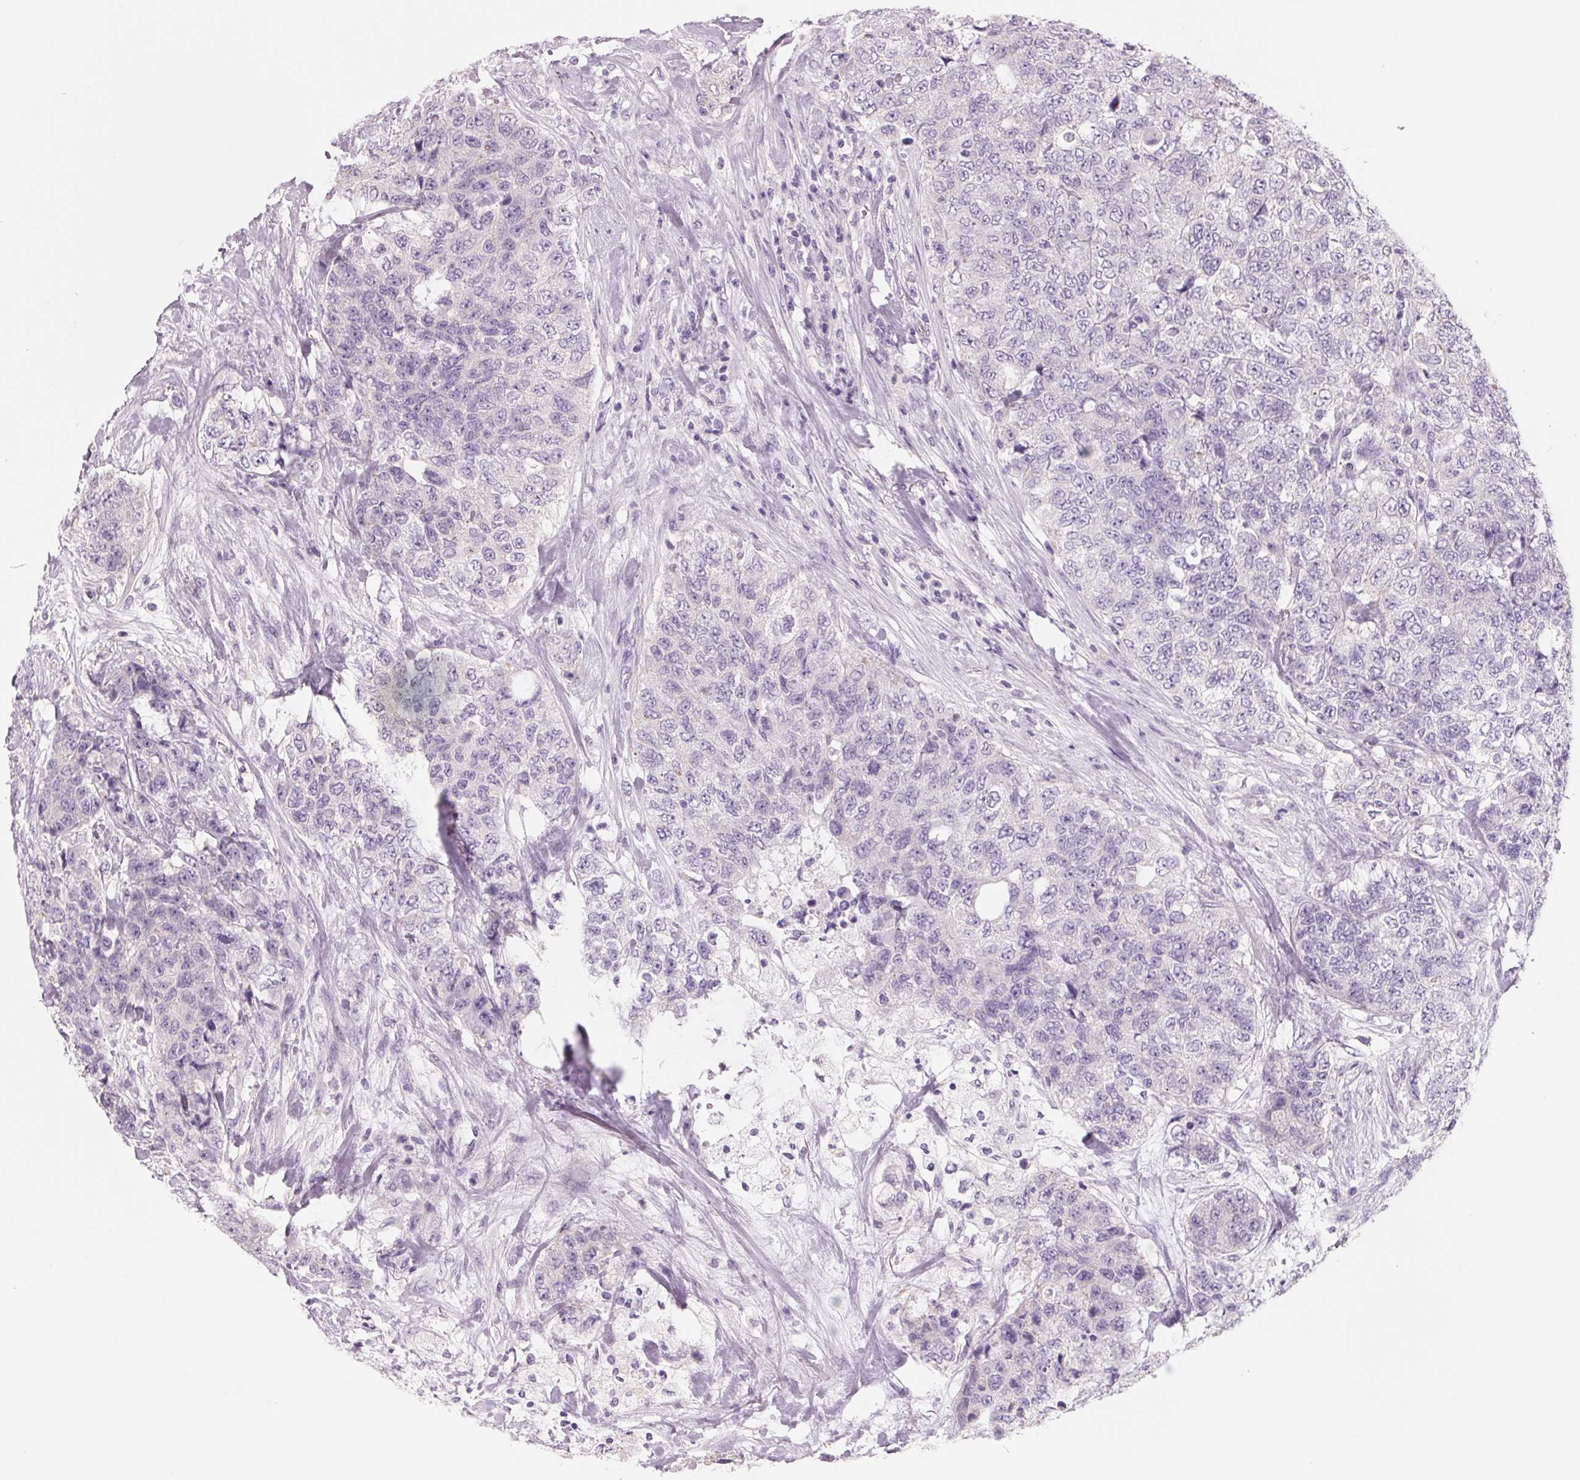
{"staining": {"intensity": "negative", "quantity": "none", "location": "none"}, "tissue": "urothelial cancer", "cell_type": "Tumor cells", "image_type": "cancer", "snomed": [{"axis": "morphology", "description": "Urothelial carcinoma, High grade"}, {"axis": "topography", "description": "Urinary bladder"}], "caption": "An IHC photomicrograph of high-grade urothelial carcinoma is shown. There is no staining in tumor cells of high-grade urothelial carcinoma.", "gene": "FTCD", "patient": {"sex": "female", "age": 78}}